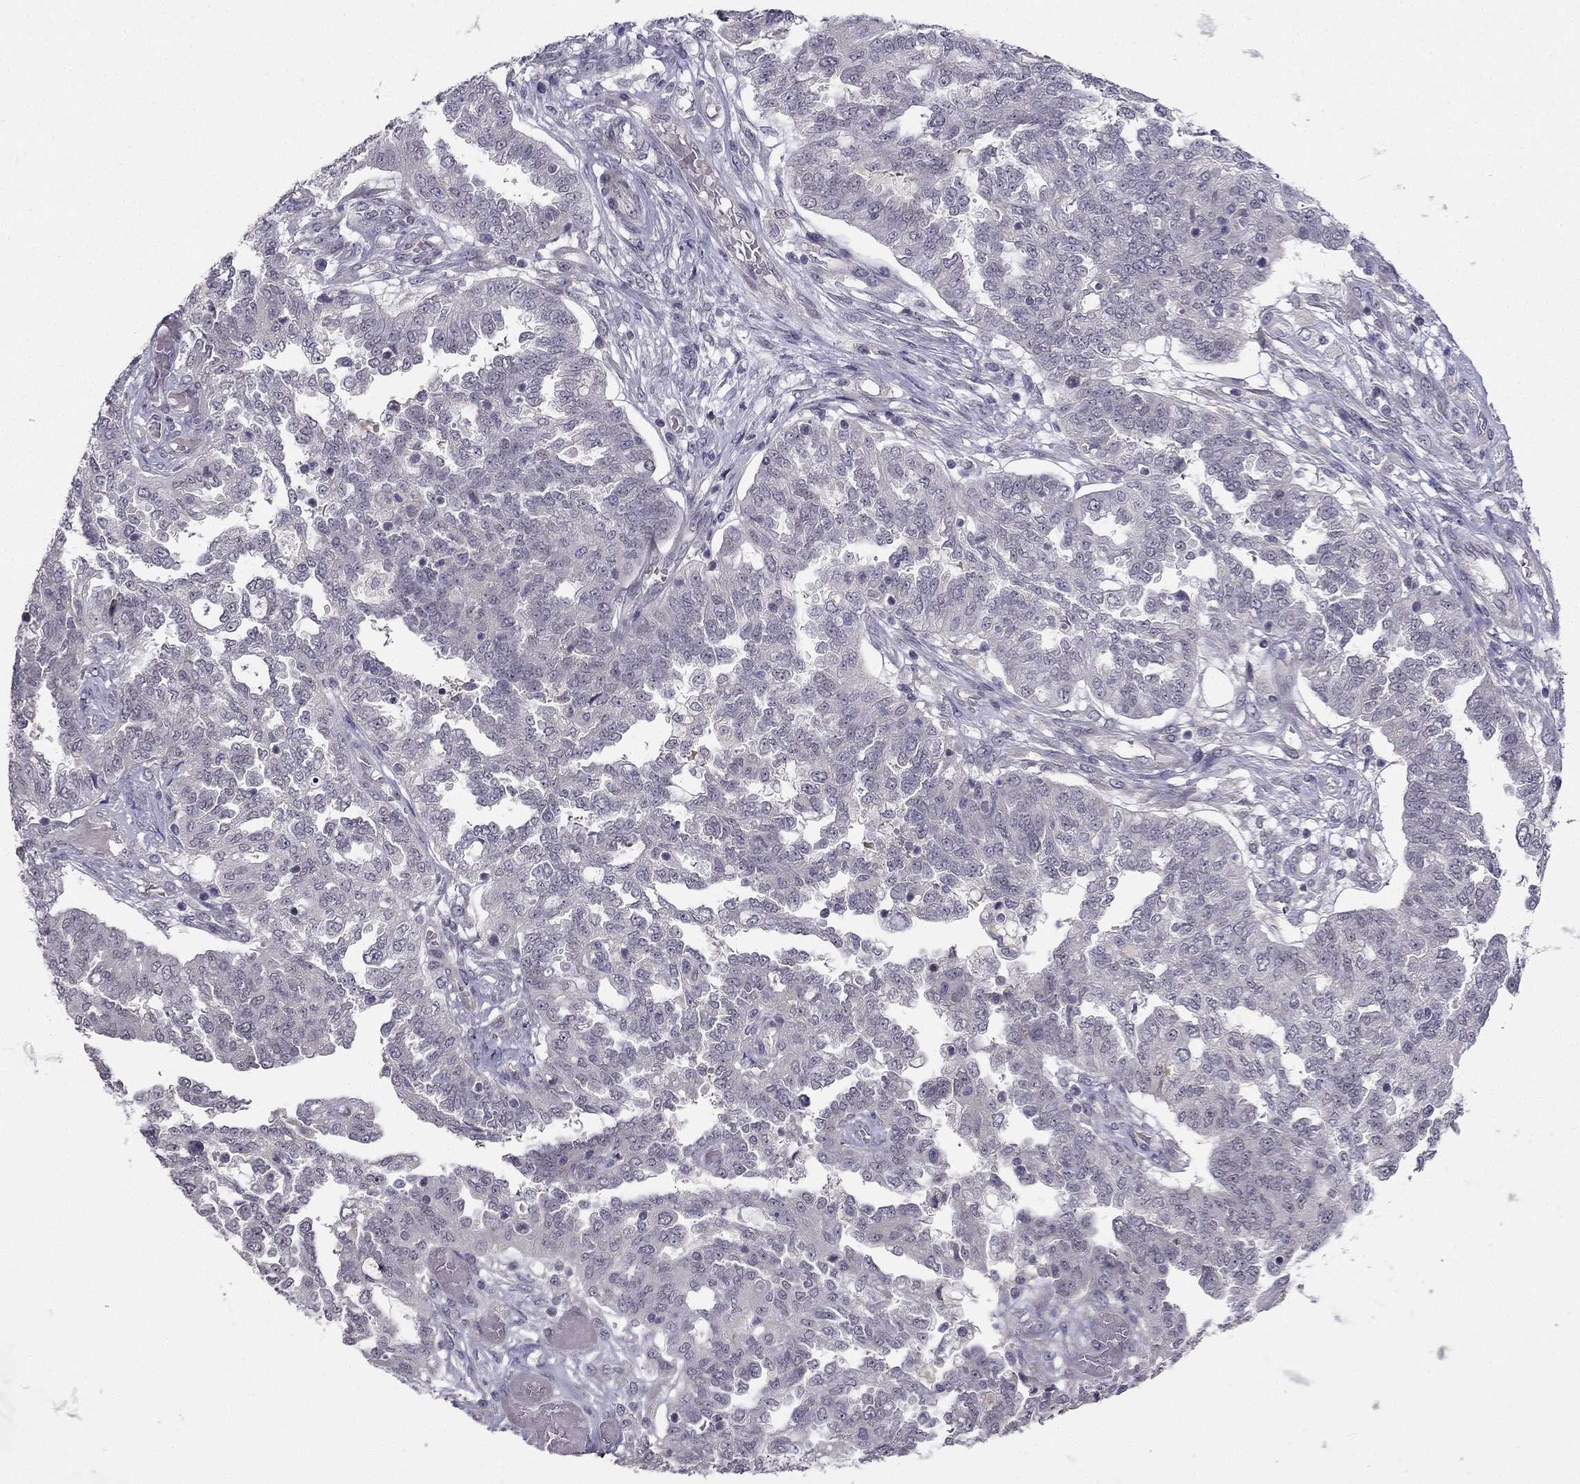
{"staining": {"intensity": "negative", "quantity": "none", "location": "none"}, "tissue": "ovarian cancer", "cell_type": "Tumor cells", "image_type": "cancer", "snomed": [{"axis": "morphology", "description": "Cystadenocarcinoma, serous, NOS"}, {"axis": "topography", "description": "Ovary"}], "caption": "Immunohistochemistry of ovarian cancer exhibits no positivity in tumor cells. (DAB IHC visualized using brightfield microscopy, high magnification).", "gene": "CHST8", "patient": {"sex": "female", "age": 67}}